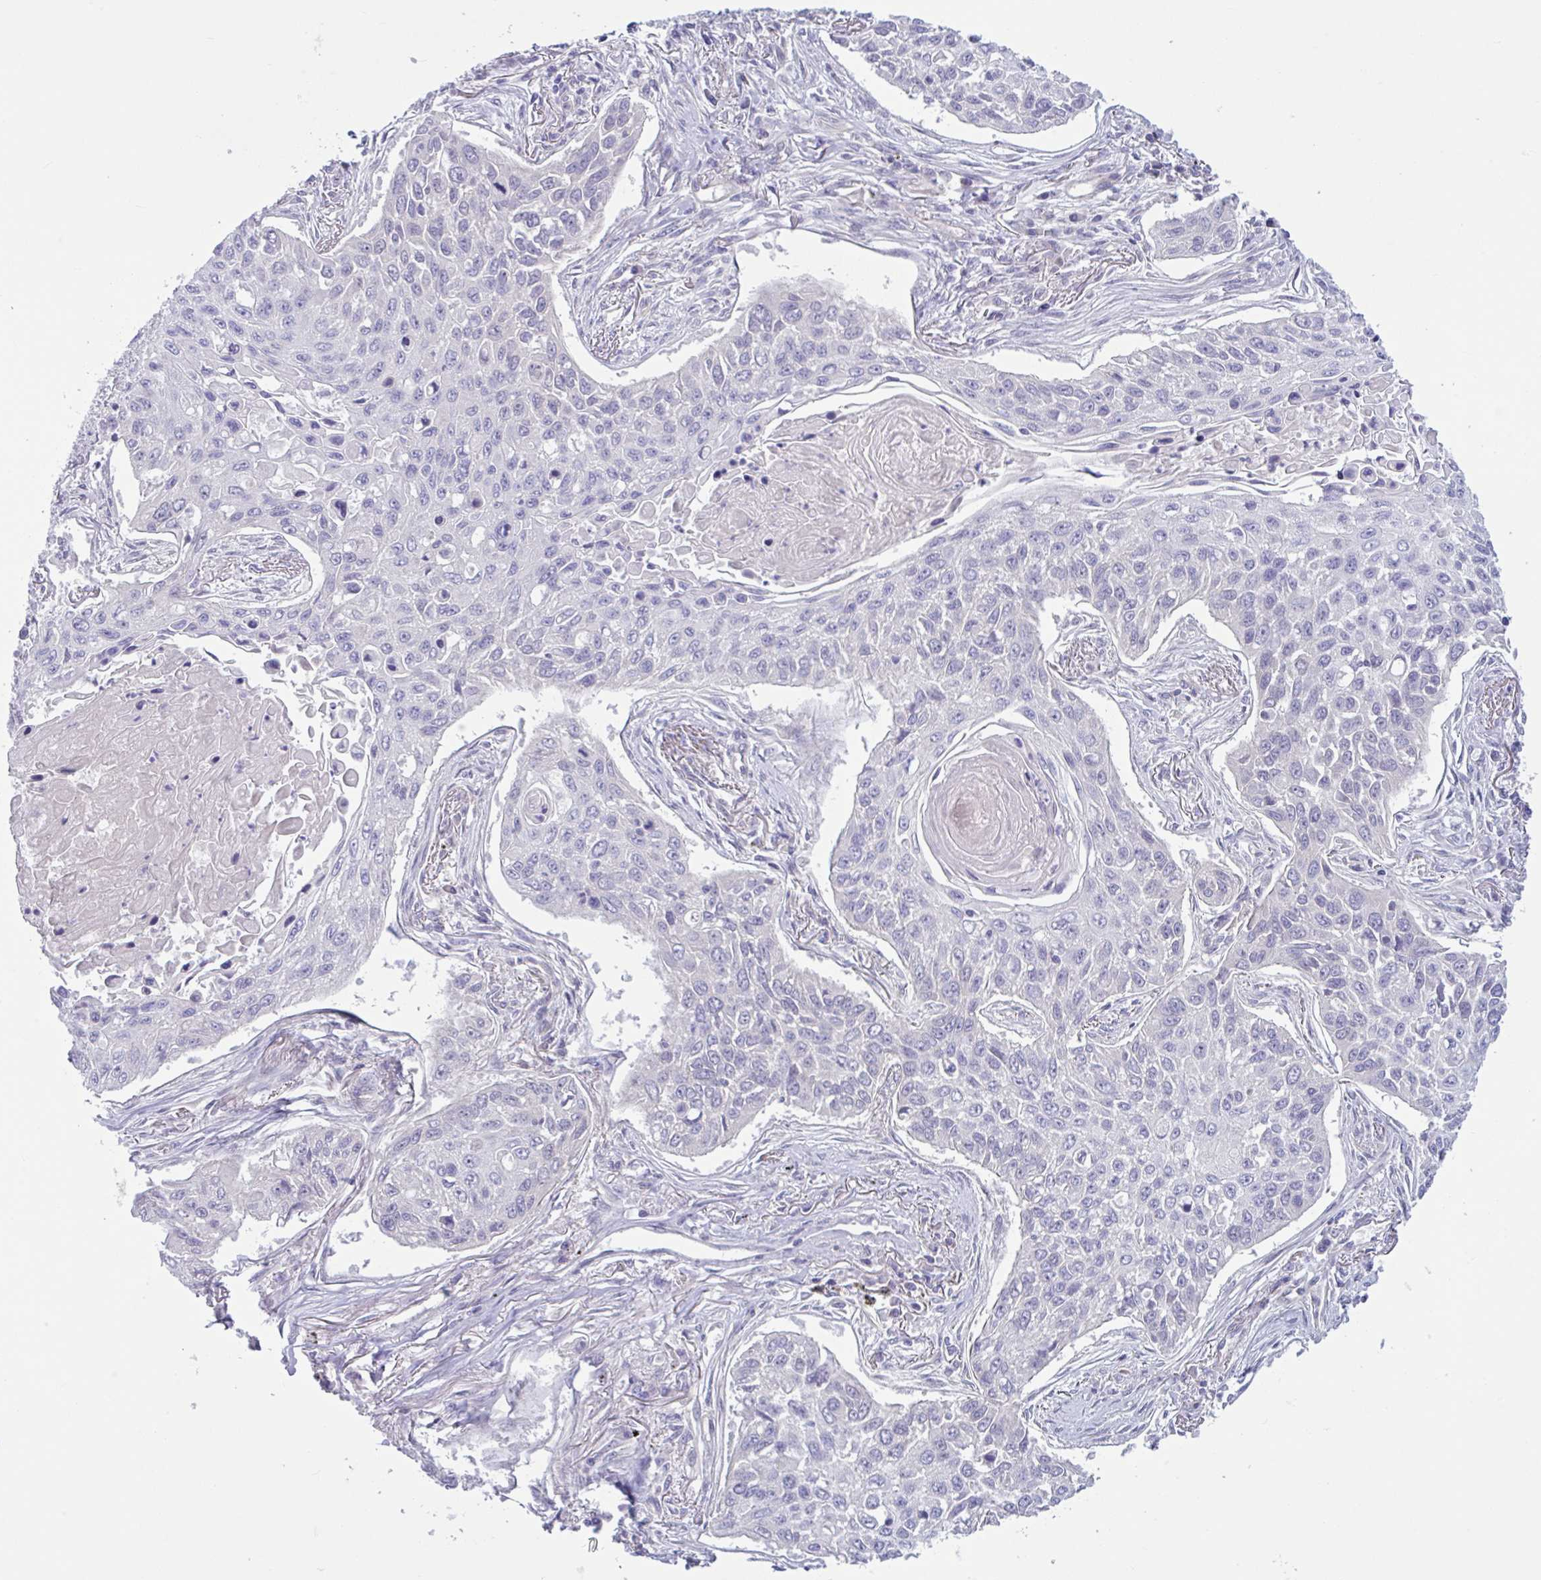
{"staining": {"intensity": "negative", "quantity": "none", "location": "none"}, "tissue": "lung cancer", "cell_type": "Tumor cells", "image_type": "cancer", "snomed": [{"axis": "morphology", "description": "Squamous cell carcinoma, NOS"}, {"axis": "topography", "description": "Lung"}], "caption": "DAB immunohistochemical staining of human lung cancer displays no significant staining in tumor cells.", "gene": "TTC7B", "patient": {"sex": "male", "age": 75}}